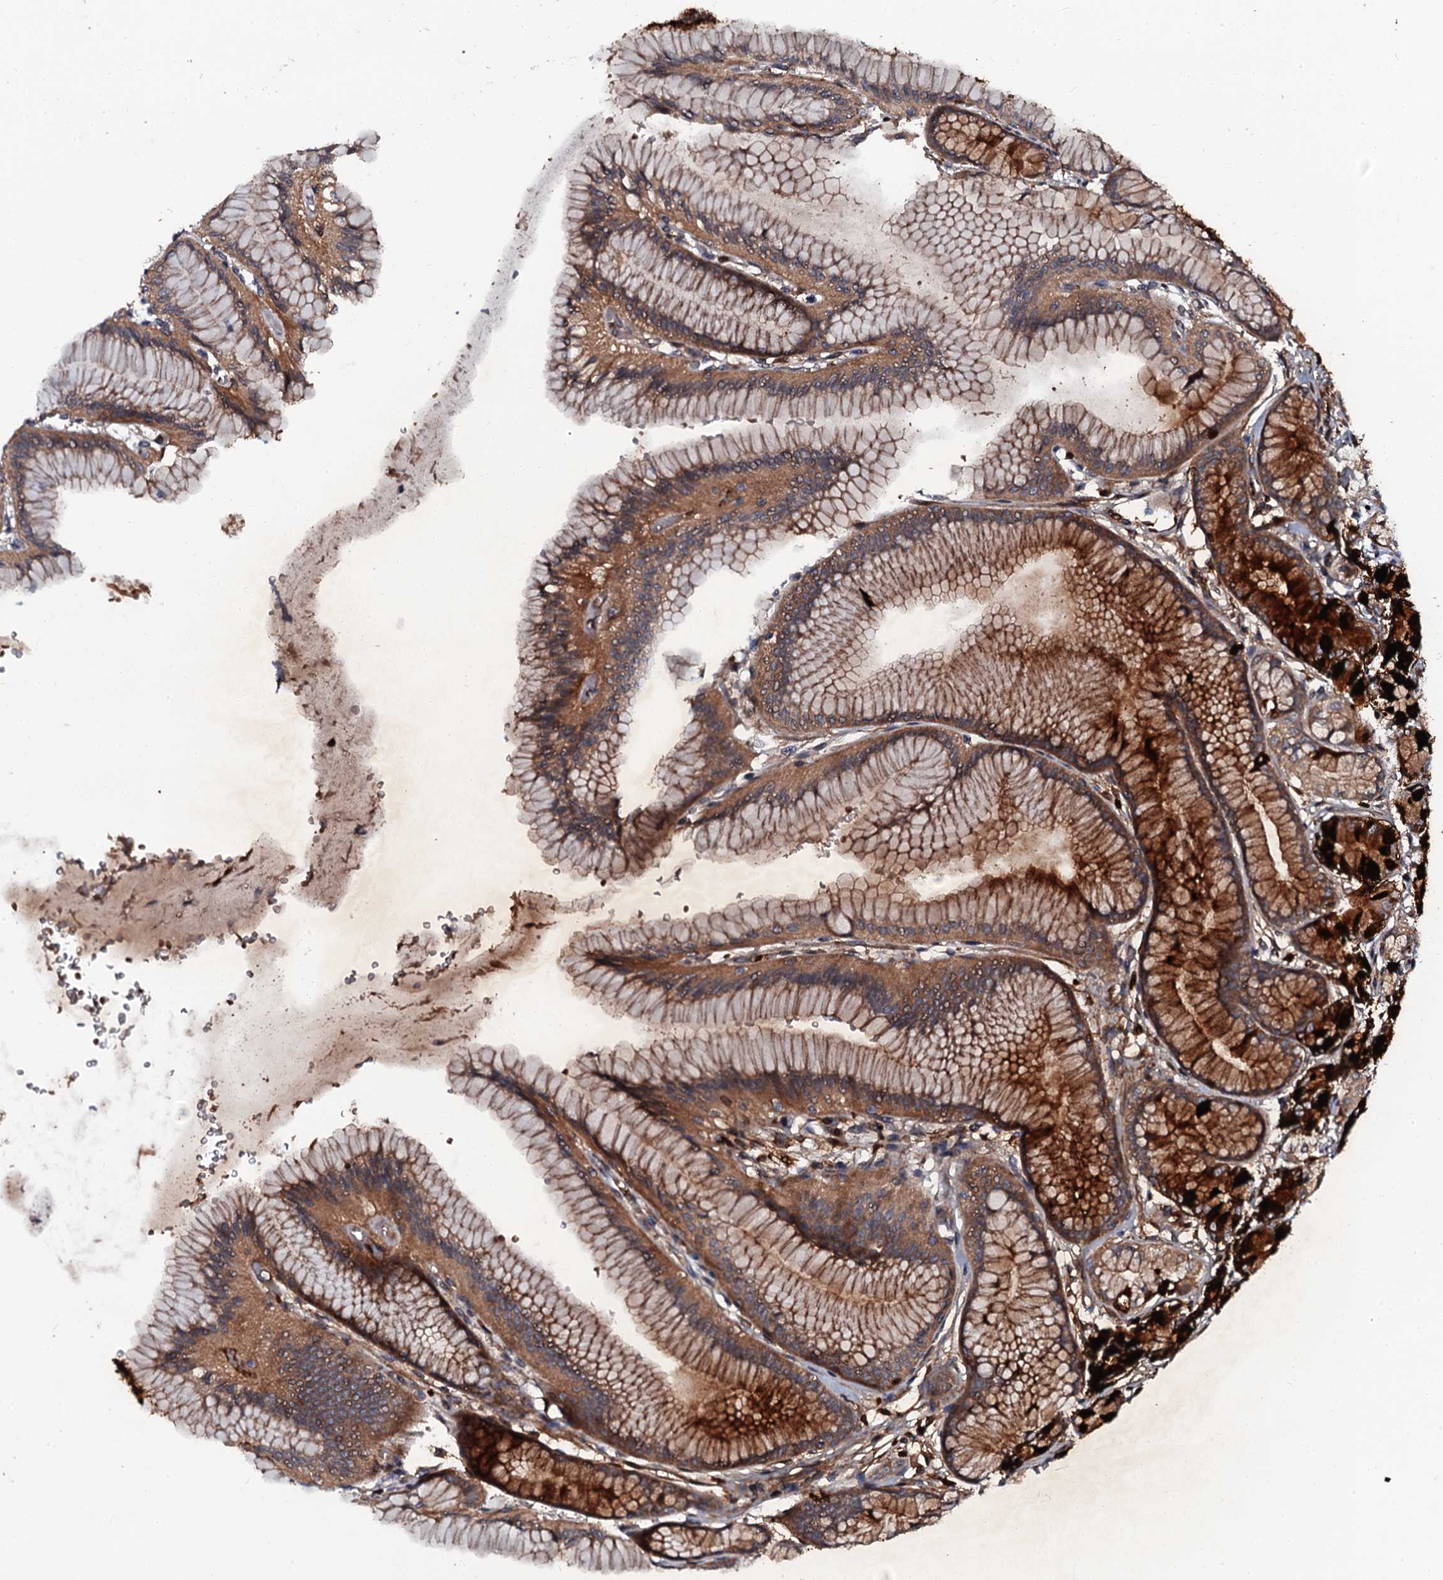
{"staining": {"intensity": "strong", "quantity": "25%-75%", "location": "cytoplasmic/membranous"}, "tissue": "stomach", "cell_type": "Glandular cells", "image_type": "normal", "snomed": [{"axis": "morphology", "description": "Normal tissue, NOS"}, {"axis": "morphology", "description": "Adenocarcinoma, NOS"}, {"axis": "morphology", "description": "Adenocarcinoma, High grade"}, {"axis": "topography", "description": "Stomach, upper"}, {"axis": "topography", "description": "Stomach"}], "caption": "DAB immunohistochemical staining of normal human stomach reveals strong cytoplasmic/membranous protein positivity in about 25%-75% of glandular cells.", "gene": "N4BP1", "patient": {"sex": "female", "age": 65}}